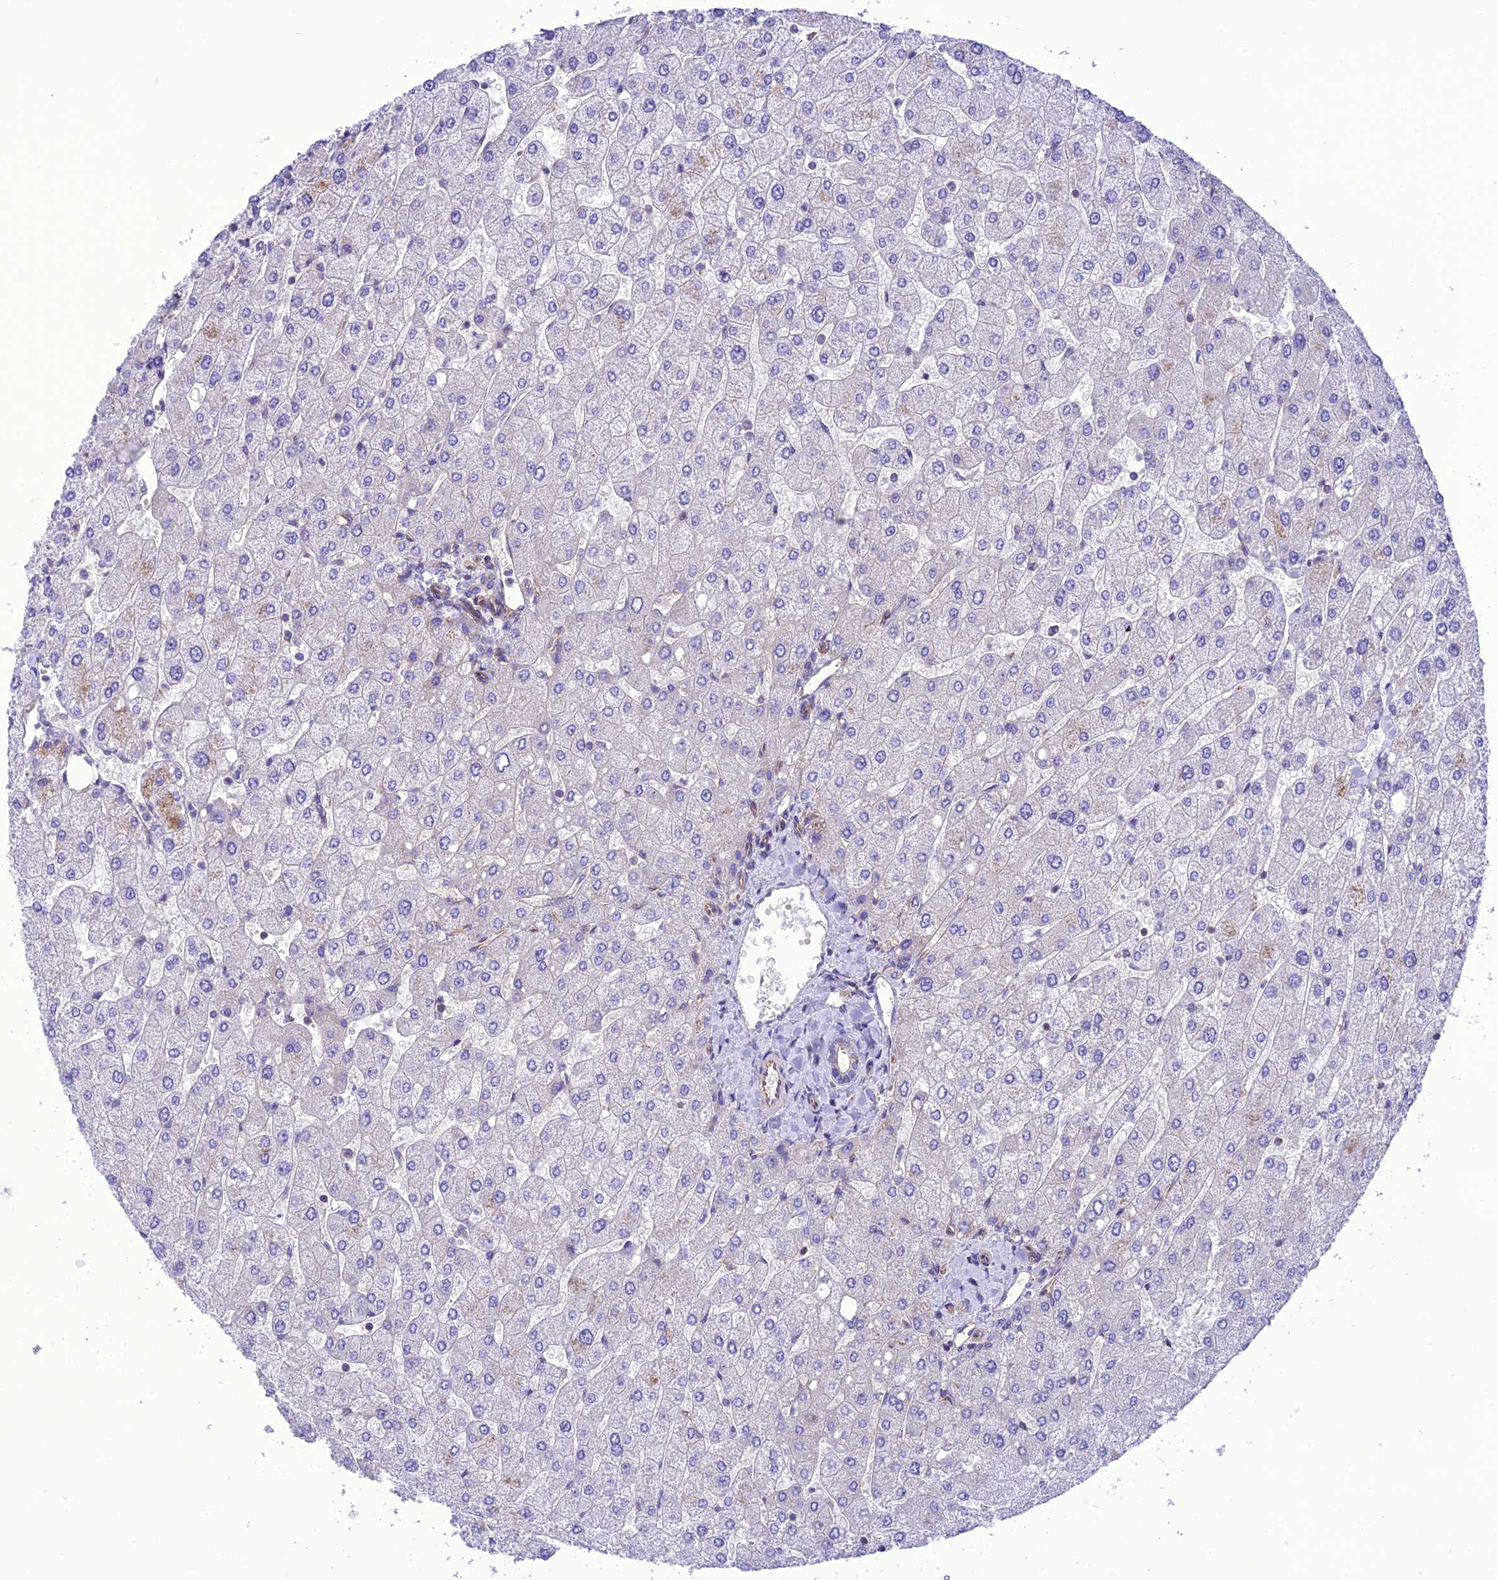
{"staining": {"intensity": "weak", "quantity": "25%-75%", "location": "cytoplasmic/membranous"}, "tissue": "liver", "cell_type": "Cholangiocytes", "image_type": "normal", "snomed": [{"axis": "morphology", "description": "Normal tissue, NOS"}, {"axis": "topography", "description": "Liver"}], "caption": "IHC histopathology image of unremarkable liver: liver stained using immunohistochemistry (IHC) displays low levels of weak protein expression localized specifically in the cytoplasmic/membranous of cholangiocytes, appearing as a cytoplasmic/membranous brown color.", "gene": "PPFIA3", "patient": {"sex": "male", "age": 55}}